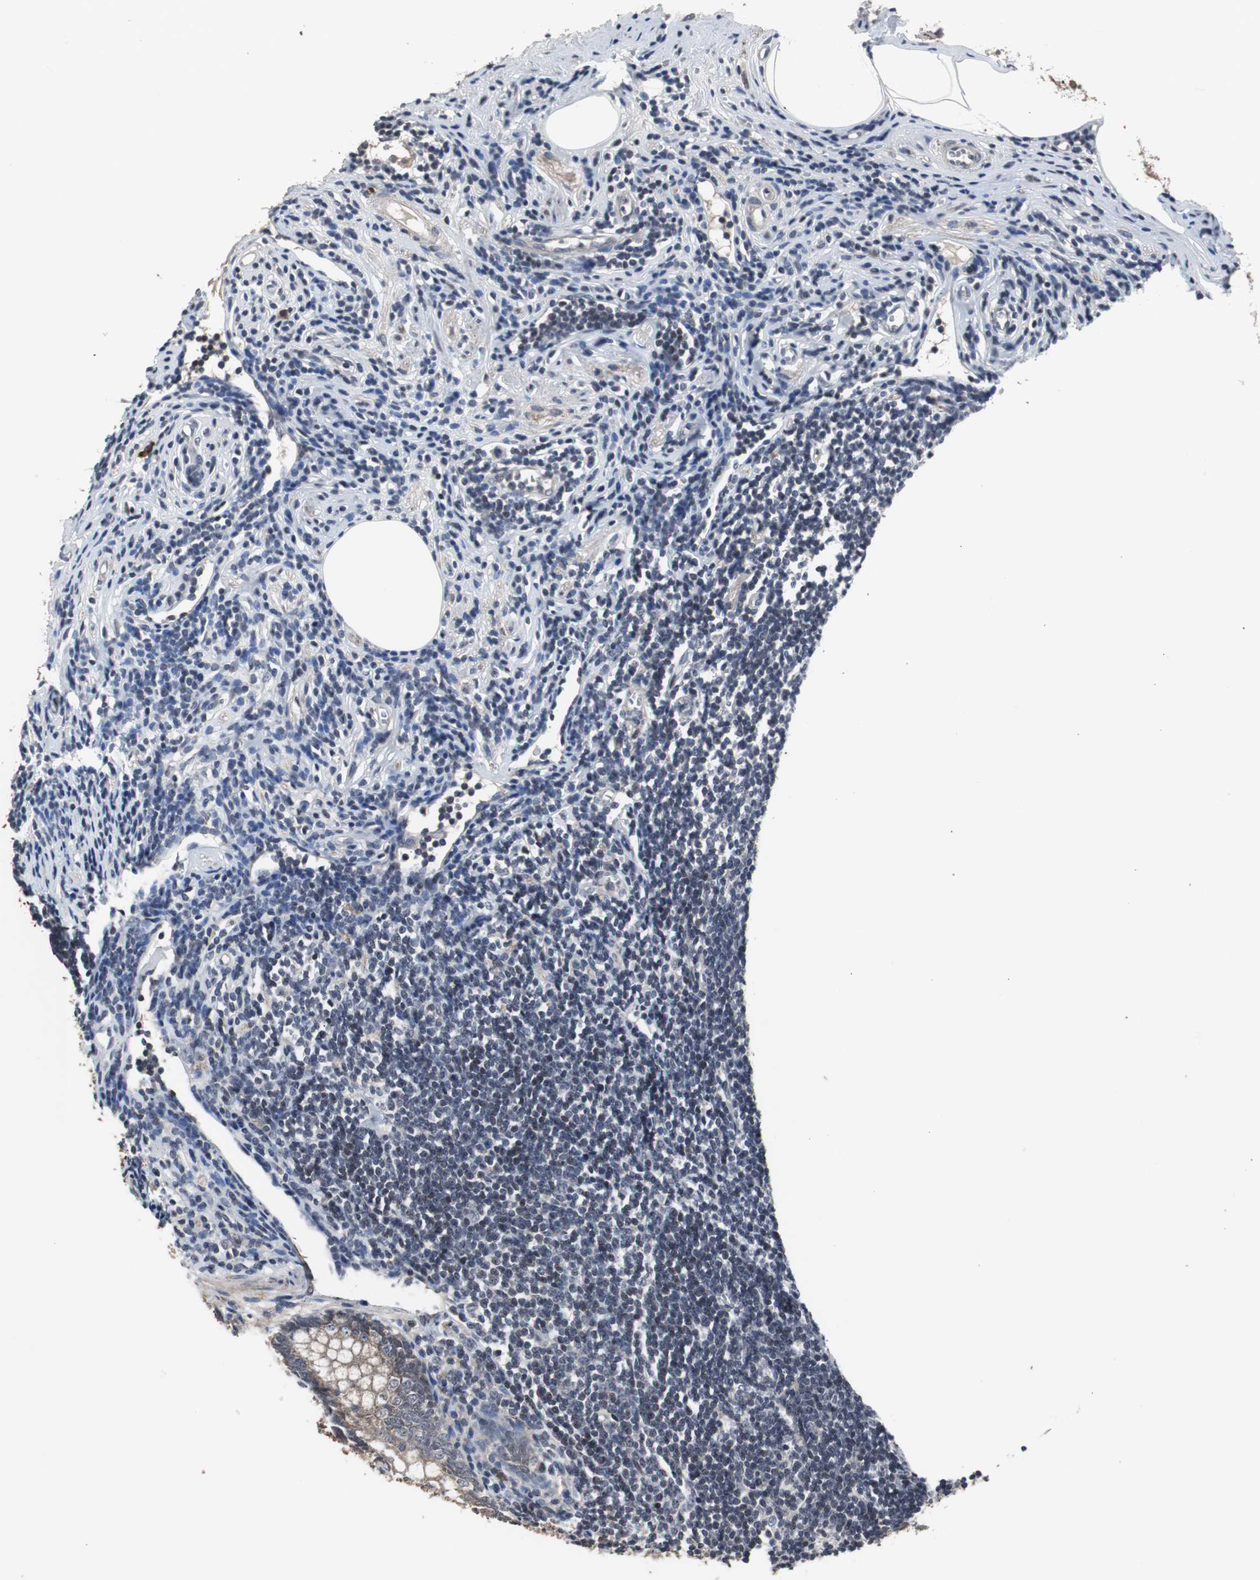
{"staining": {"intensity": "moderate", "quantity": ">75%", "location": "cytoplasmic/membranous"}, "tissue": "appendix", "cell_type": "Glandular cells", "image_type": "normal", "snomed": [{"axis": "morphology", "description": "Normal tissue, NOS"}, {"axis": "topography", "description": "Appendix"}], "caption": "A medium amount of moderate cytoplasmic/membranous staining is identified in about >75% of glandular cells in benign appendix.", "gene": "CRADD", "patient": {"sex": "female", "age": 50}}